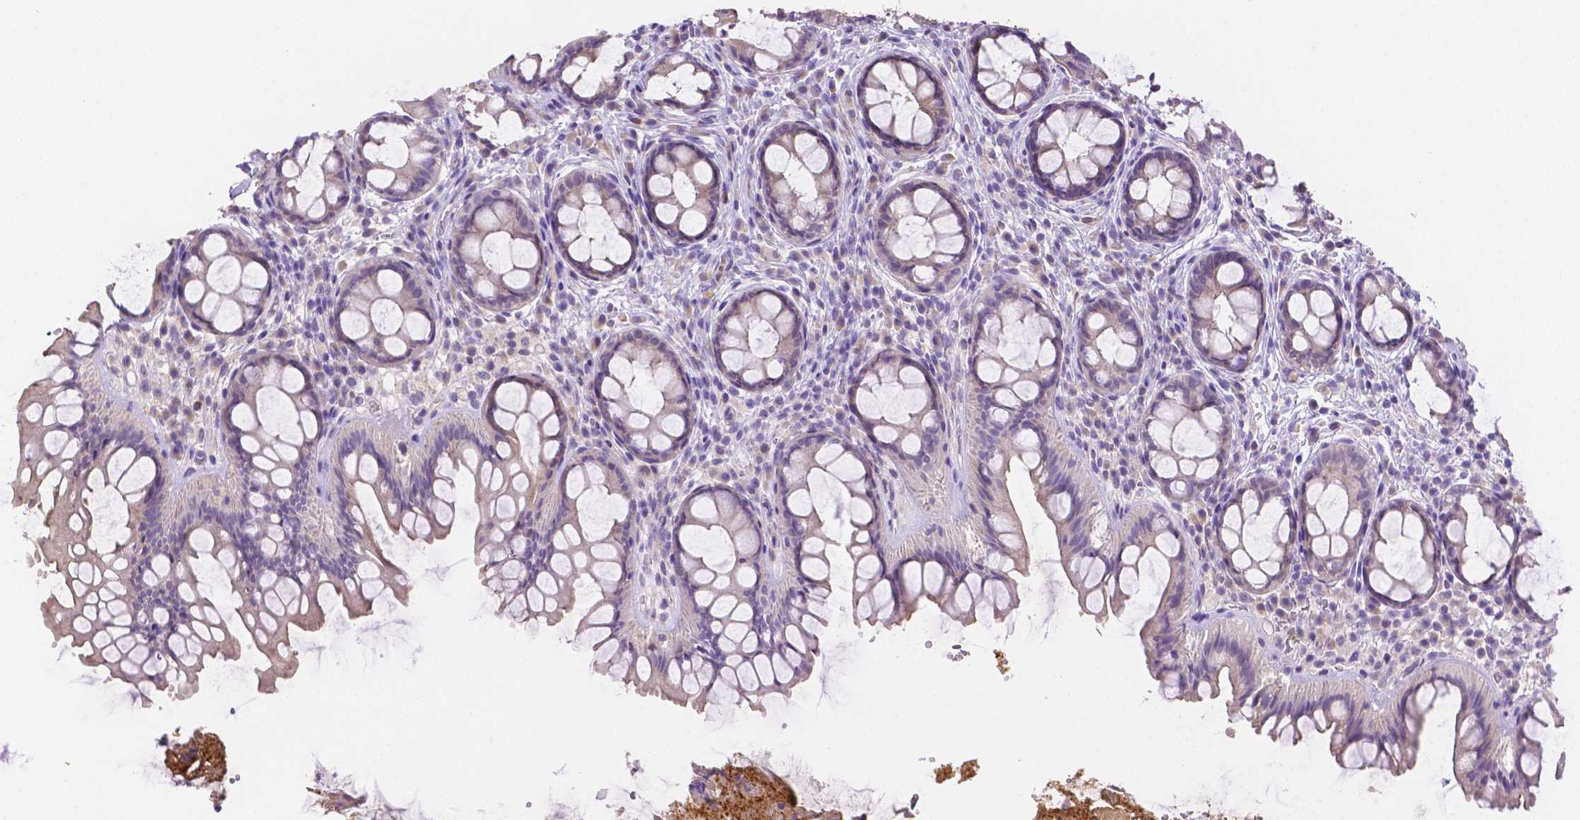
{"staining": {"intensity": "weak", "quantity": "<25%", "location": "cytoplasmic/membranous"}, "tissue": "rectum", "cell_type": "Glandular cells", "image_type": "normal", "snomed": [{"axis": "morphology", "description": "Normal tissue, NOS"}, {"axis": "topography", "description": "Rectum"}], "caption": "Protein analysis of unremarkable rectum shows no significant expression in glandular cells.", "gene": "NXPH2", "patient": {"sex": "female", "age": 69}}